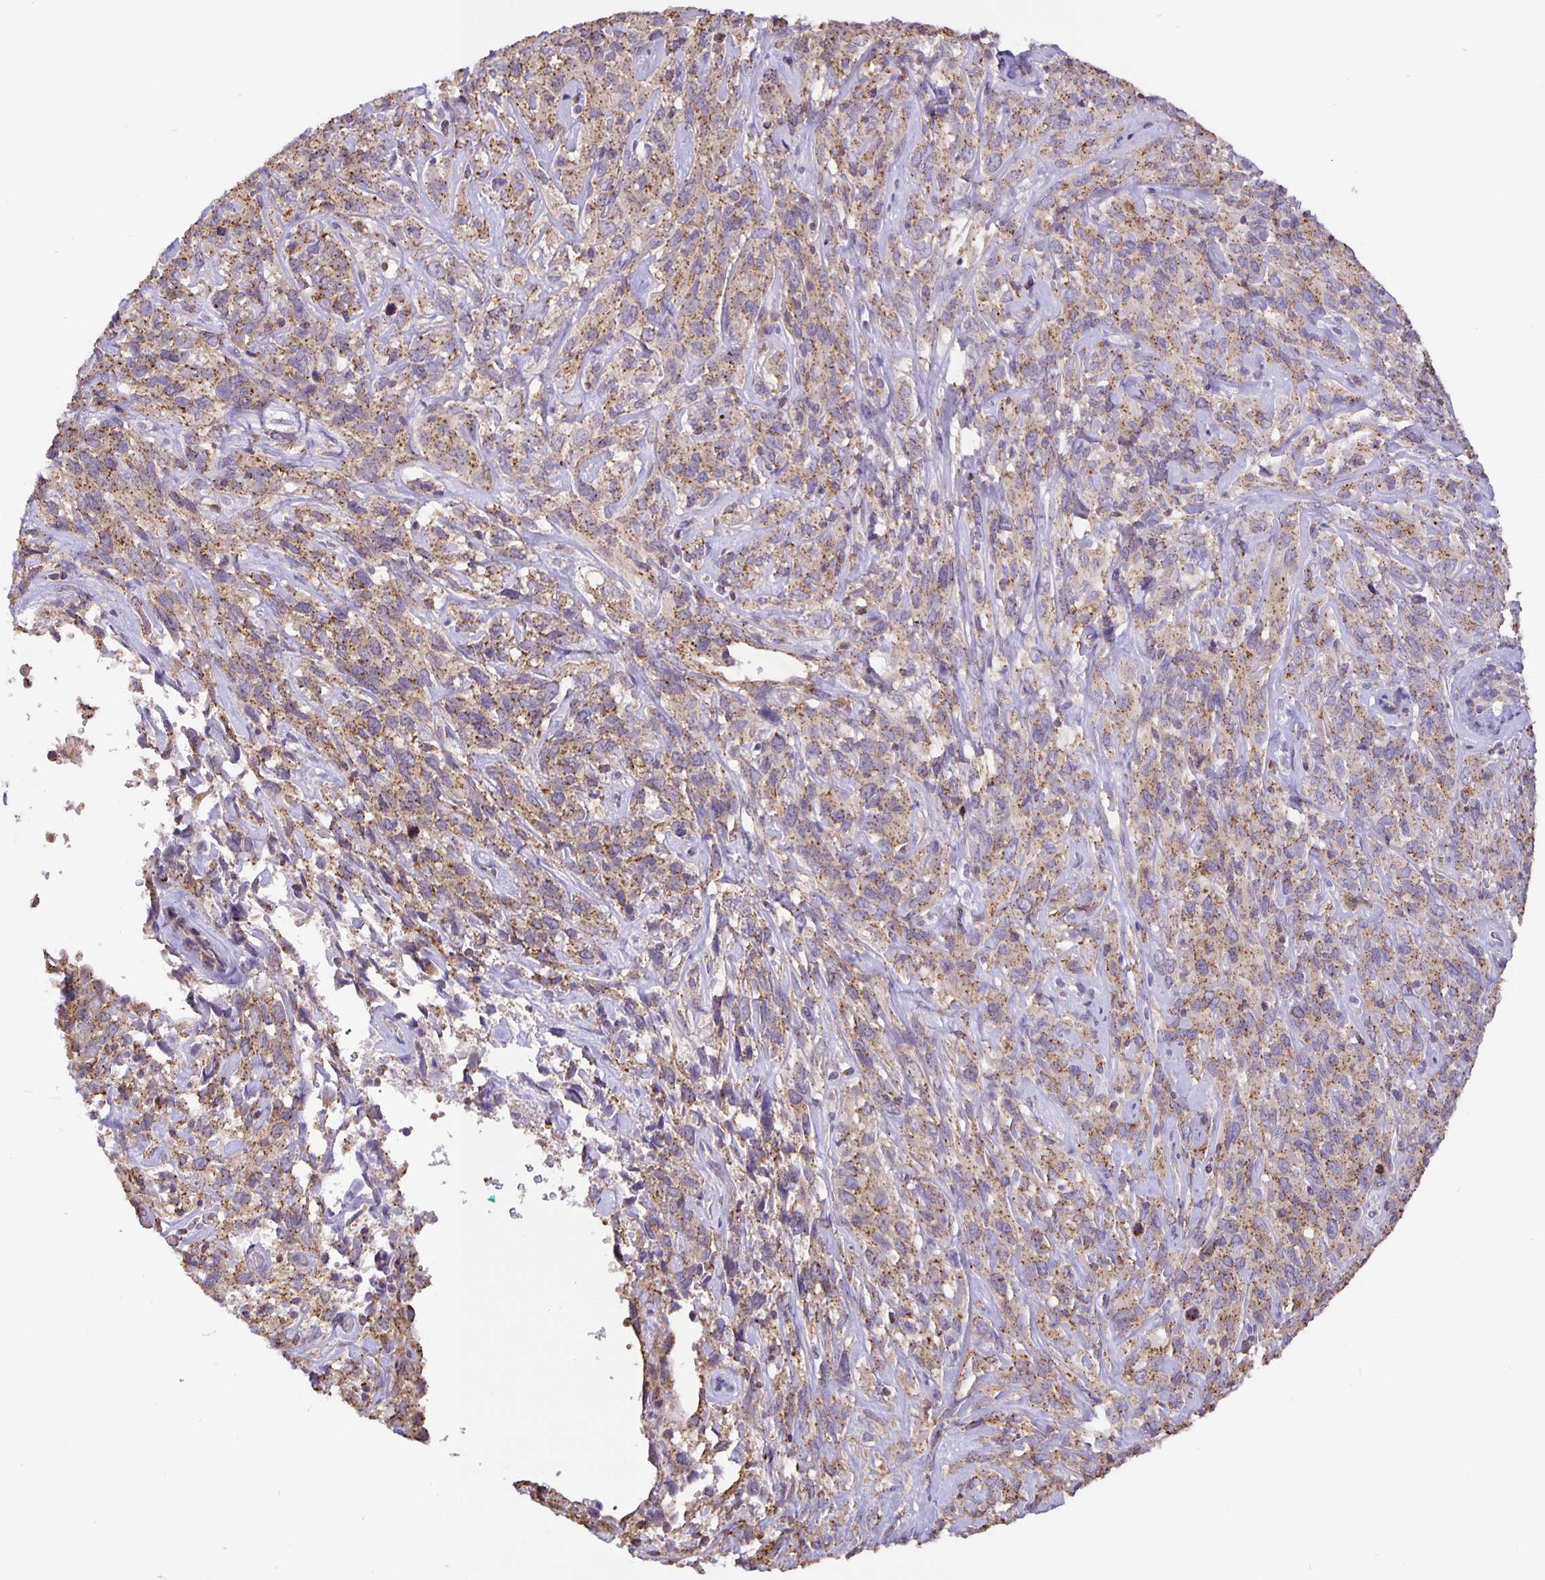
{"staining": {"intensity": "moderate", "quantity": ">75%", "location": "cytoplasmic/membranous"}, "tissue": "cervical cancer", "cell_type": "Tumor cells", "image_type": "cancer", "snomed": [{"axis": "morphology", "description": "Normal tissue, NOS"}, {"axis": "morphology", "description": "Squamous cell carcinoma, NOS"}, {"axis": "topography", "description": "Cervix"}], "caption": "Moderate cytoplasmic/membranous staining is identified in about >75% of tumor cells in cervical cancer. (Brightfield microscopy of DAB IHC at high magnification).", "gene": "TMEM71", "patient": {"sex": "female", "age": 51}}